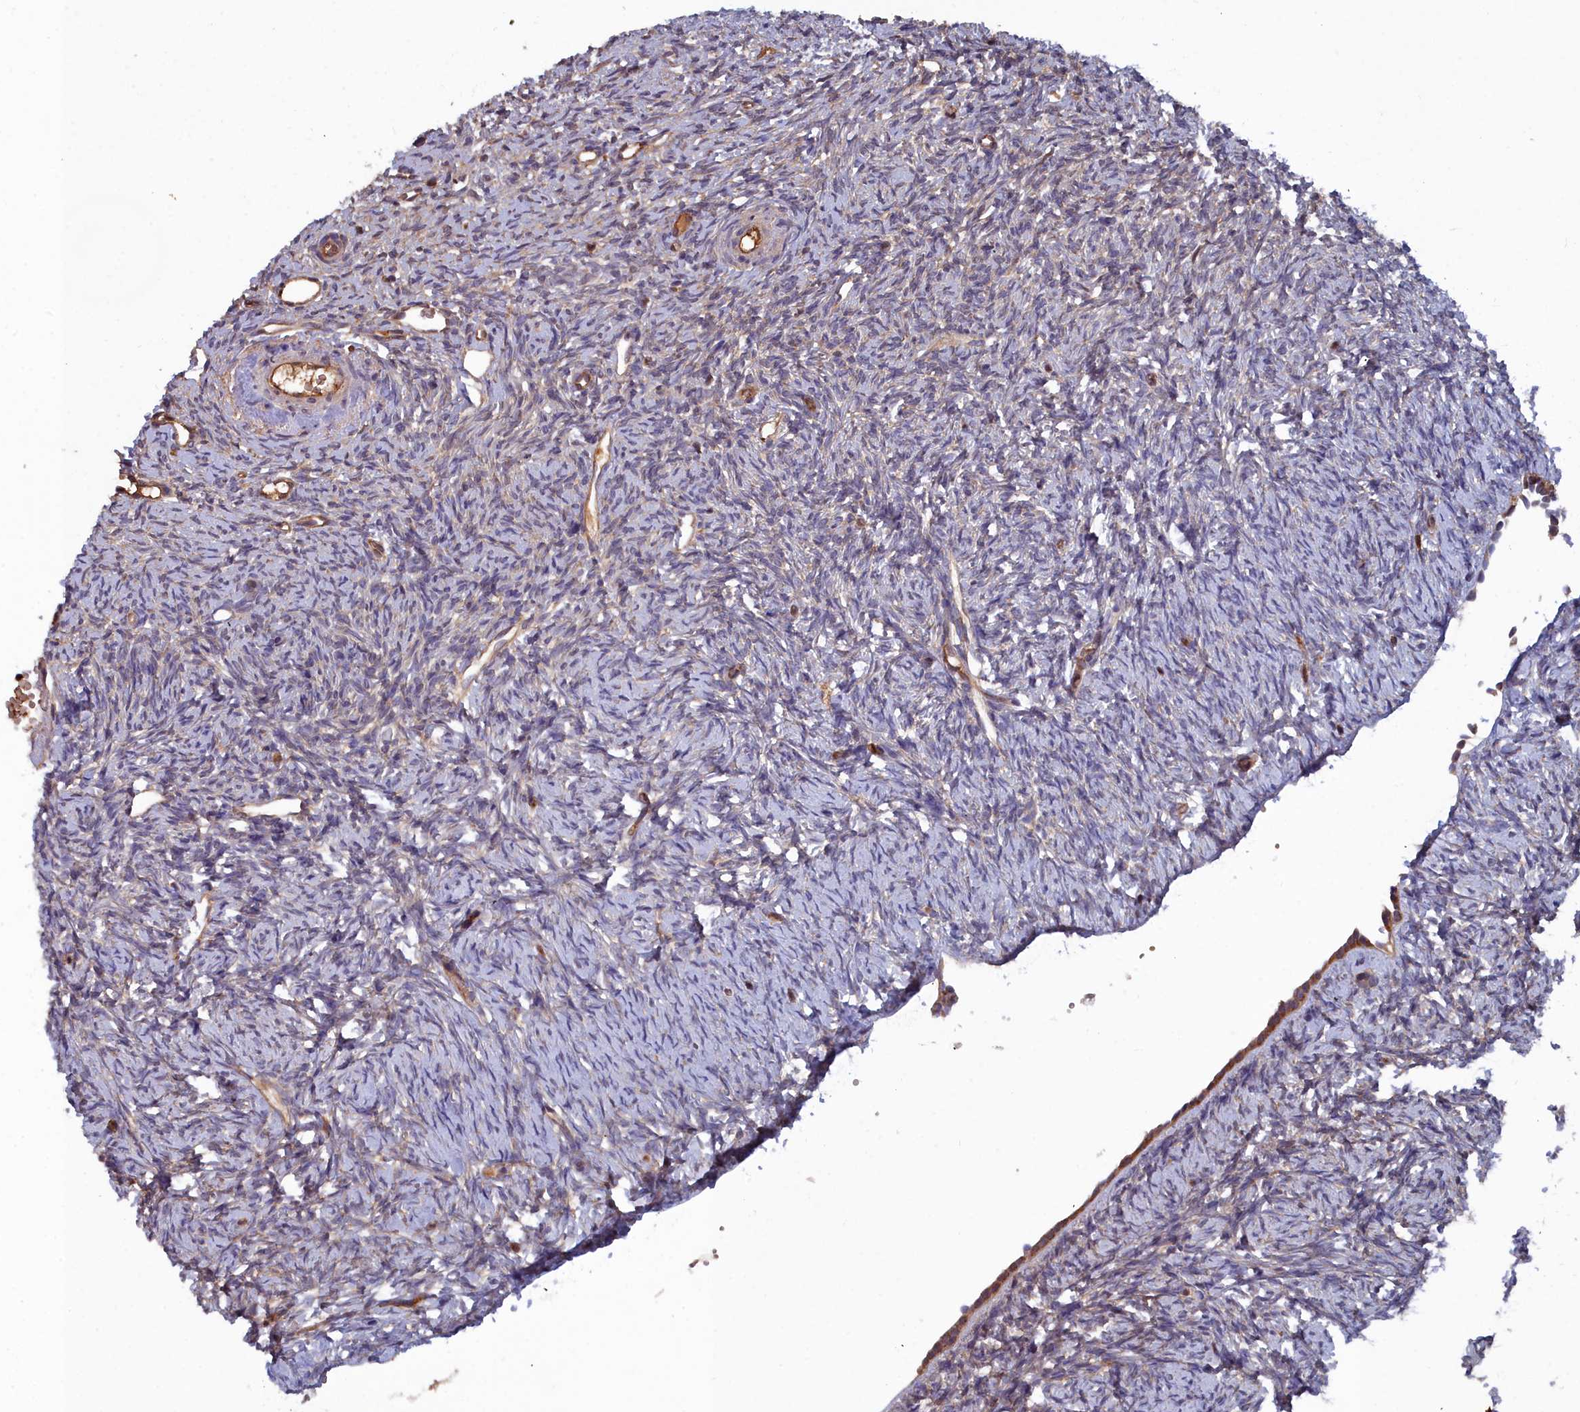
{"staining": {"intensity": "negative", "quantity": "none", "location": "none"}, "tissue": "ovary", "cell_type": "Ovarian stroma cells", "image_type": "normal", "snomed": [{"axis": "morphology", "description": "Normal tissue, NOS"}, {"axis": "topography", "description": "Ovary"}], "caption": "Micrograph shows no protein expression in ovarian stroma cells of normal ovary.", "gene": "GFRA2", "patient": {"sex": "female", "age": 51}}